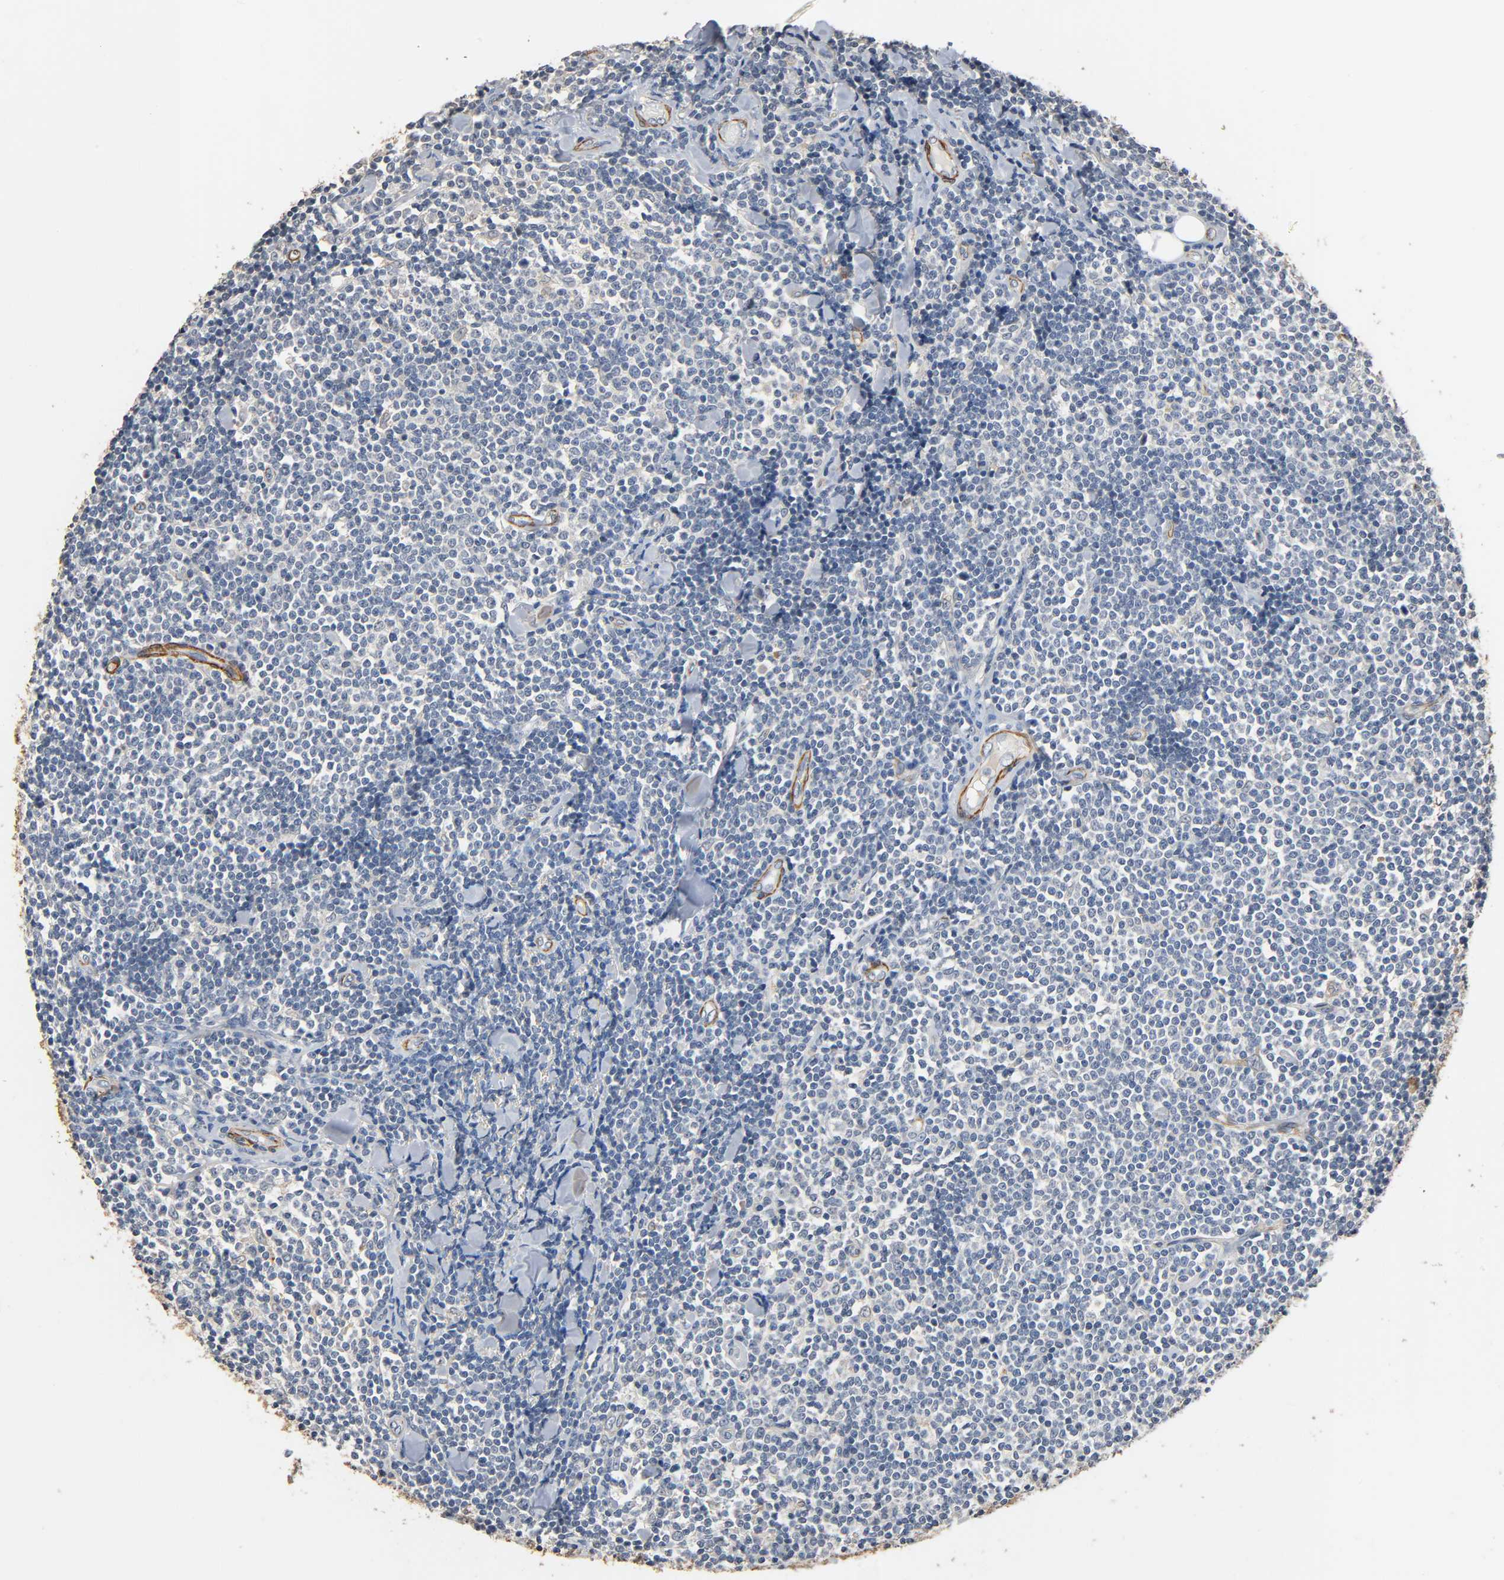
{"staining": {"intensity": "negative", "quantity": "none", "location": "none"}, "tissue": "lymphoma", "cell_type": "Tumor cells", "image_type": "cancer", "snomed": [{"axis": "morphology", "description": "Malignant lymphoma, non-Hodgkin's type, Low grade"}, {"axis": "topography", "description": "Soft tissue"}], "caption": "High power microscopy photomicrograph of an immunohistochemistry micrograph of lymphoma, revealing no significant expression in tumor cells.", "gene": "GSTA3", "patient": {"sex": "male", "age": 92}}